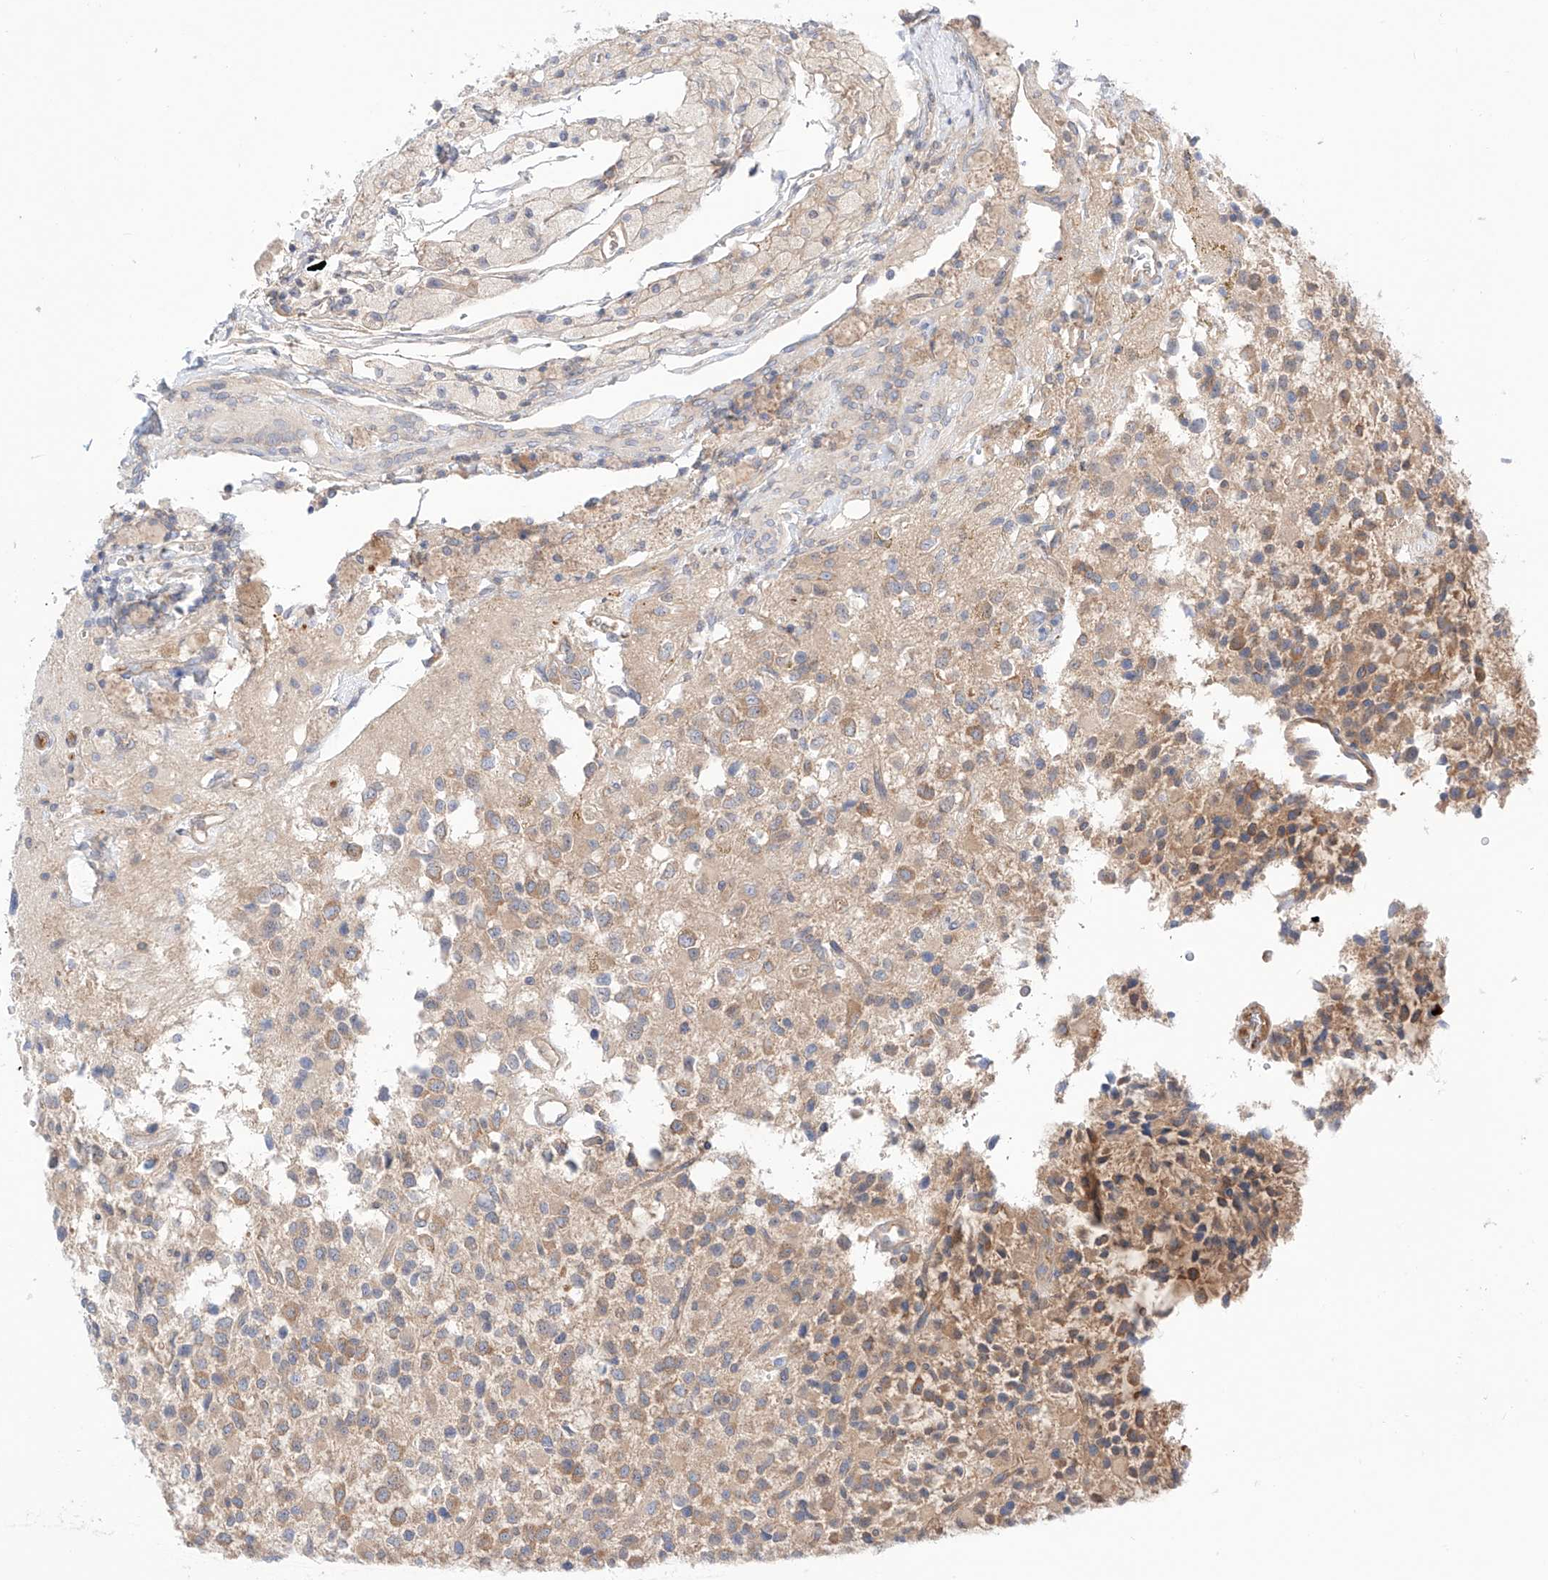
{"staining": {"intensity": "moderate", "quantity": ">75%", "location": "cytoplasmic/membranous"}, "tissue": "glioma", "cell_type": "Tumor cells", "image_type": "cancer", "snomed": [{"axis": "morphology", "description": "Glioma, malignant, High grade"}, {"axis": "topography", "description": "Brain"}], "caption": "Malignant glioma (high-grade) stained with immunohistochemistry demonstrates moderate cytoplasmic/membranous positivity in approximately >75% of tumor cells. The staining is performed using DAB (3,3'-diaminobenzidine) brown chromogen to label protein expression. The nuclei are counter-stained blue using hematoxylin.", "gene": "PGGT1B", "patient": {"sex": "male", "age": 34}}